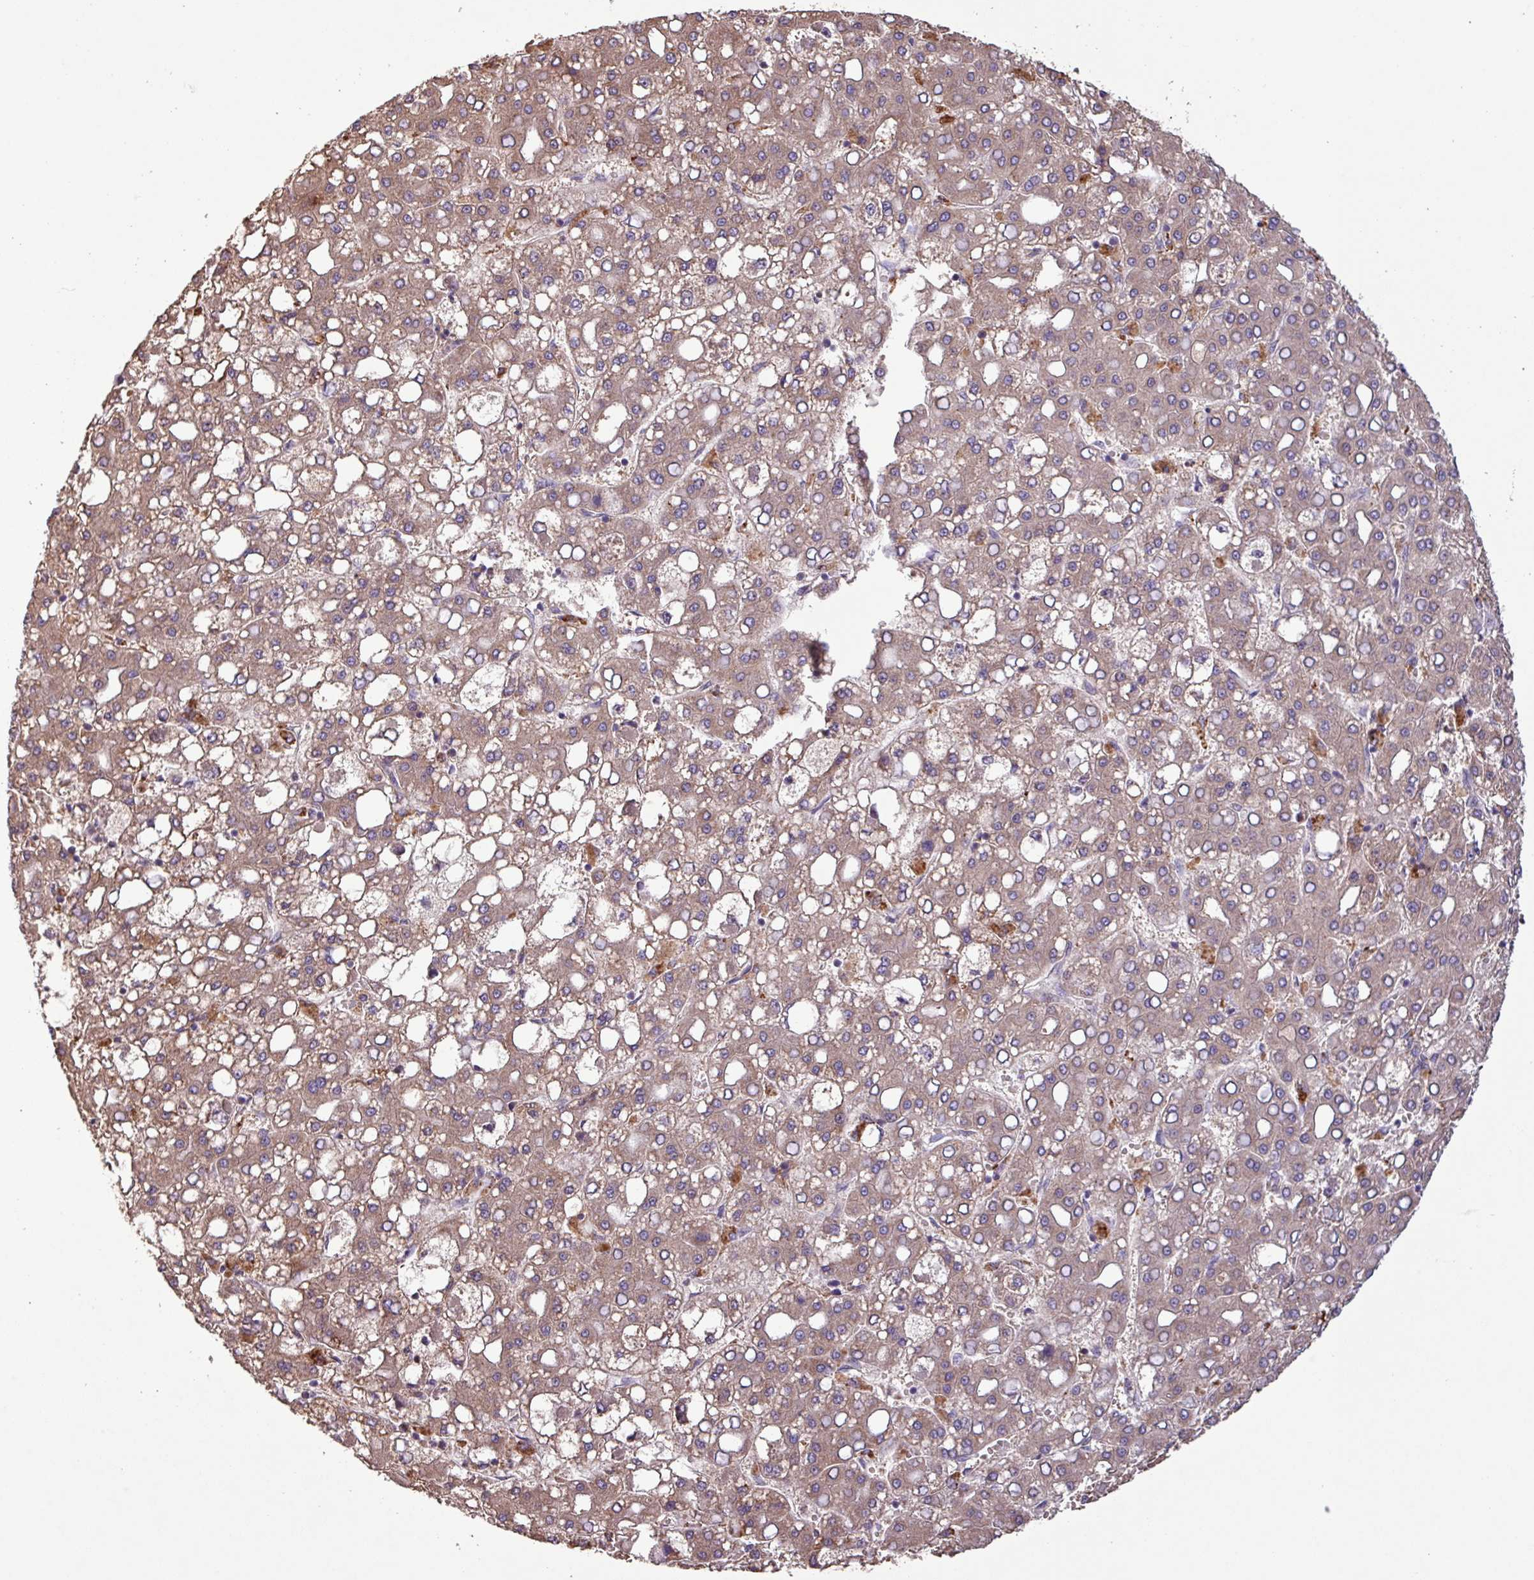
{"staining": {"intensity": "weak", "quantity": ">75%", "location": "cytoplasmic/membranous"}, "tissue": "liver cancer", "cell_type": "Tumor cells", "image_type": "cancer", "snomed": [{"axis": "morphology", "description": "Carcinoma, Hepatocellular, NOS"}, {"axis": "topography", "description": "Liver"}], "caption": "Immunohistochemistry of human liver cancer reveals low levels of weak cytoplasmic/membranous positivity in about >75% of tumor cells.", "gene": "PTPRQ", "patient": {"sex": "male", "age": 65}}